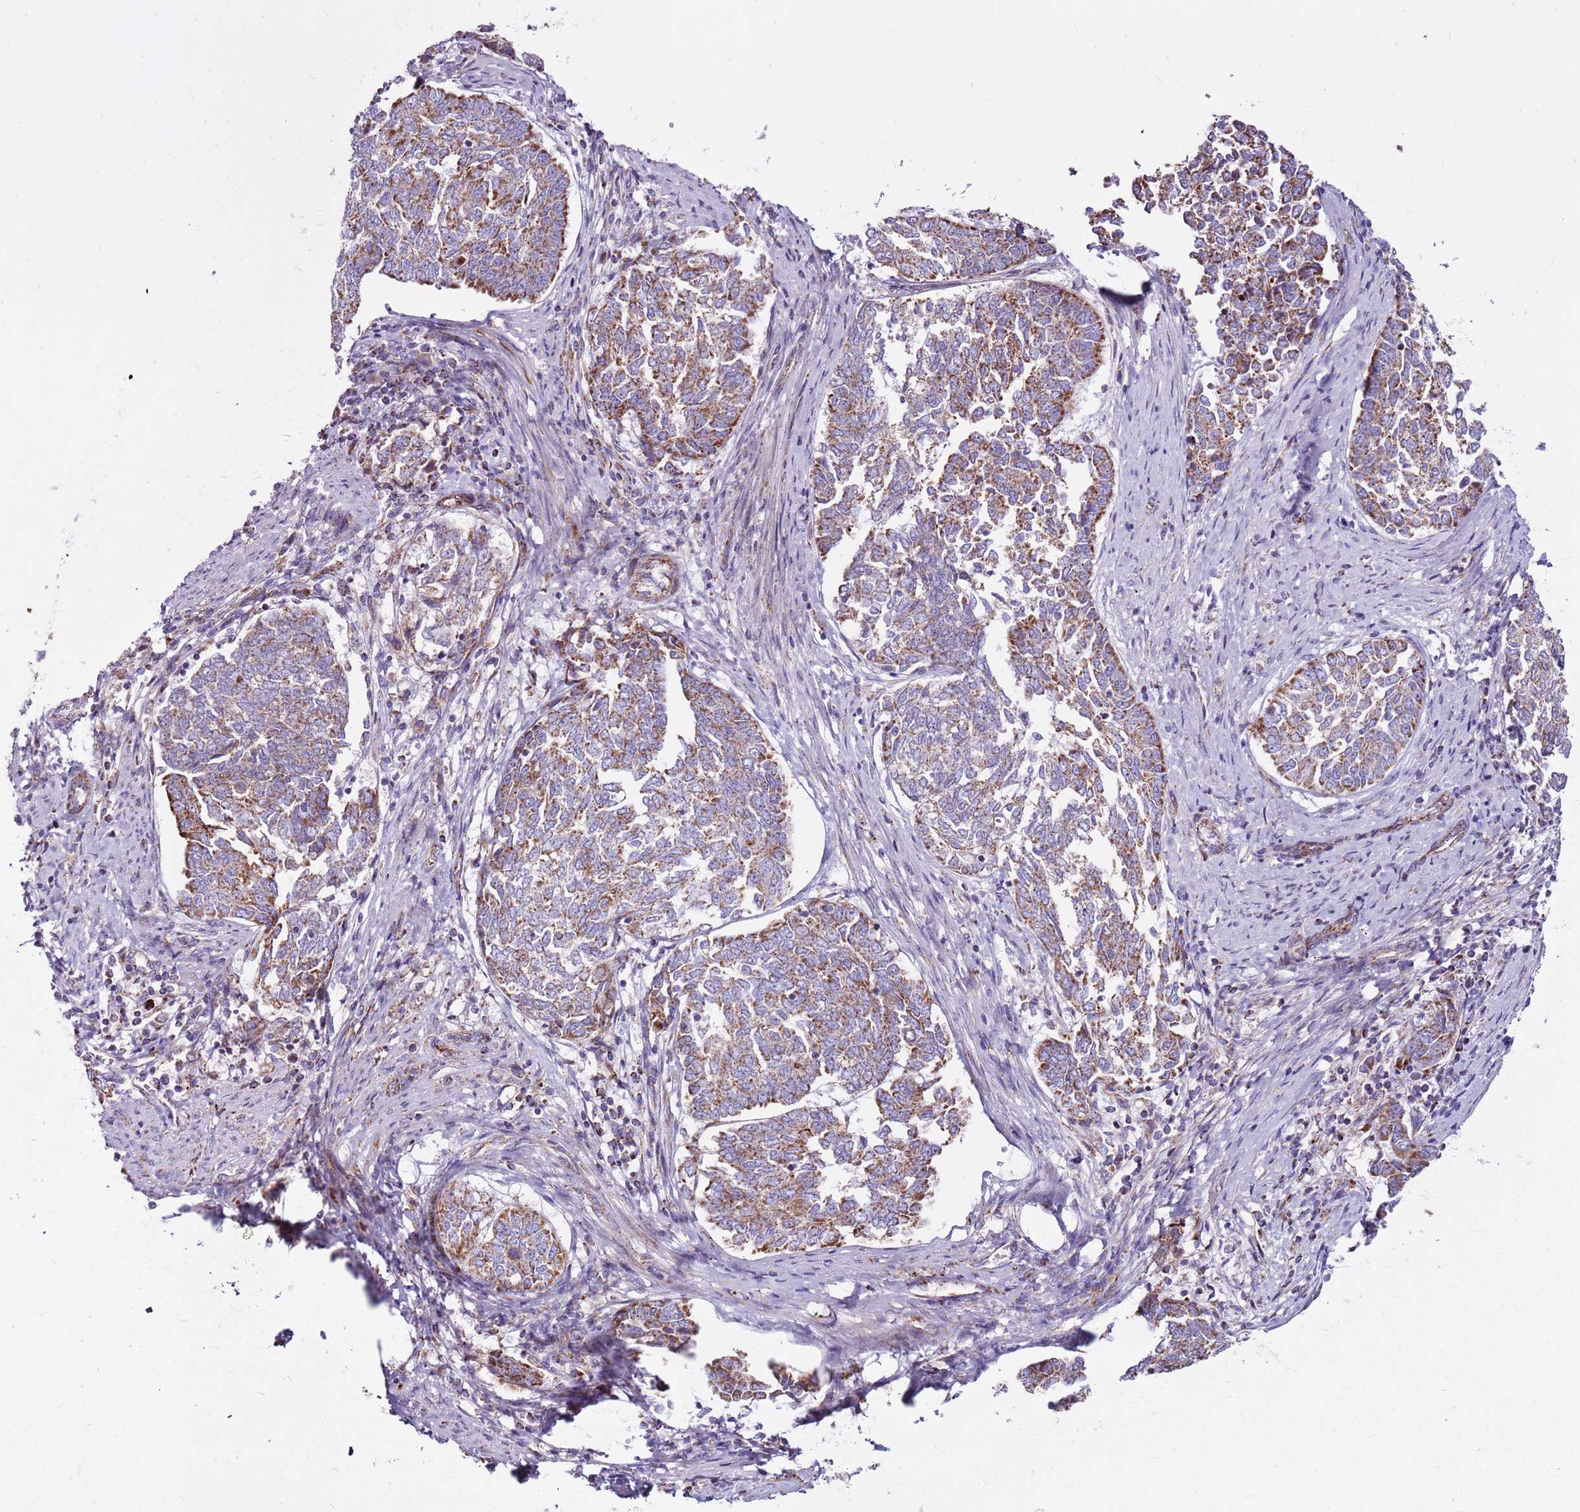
{"staining": {"intensity": "strong", "quantity": ">75%", "location": "cytoplasmic/membranous"}, "tissue": "endometrial cancer", "cell_type": "Tumor cells", "image_type": "cancer", "snomed": [{"axis": "morphology", "description": "Adenocarcinoma, NOS"}, {"axis": "topography", "description": "Endometrium"}], "caption": "Human endometrial cancer stained for a protein (brown) exhibits strong cytoplasmic/membranous positive positivity in about >75% of tumor cells.", "gene": "HECTD4", "patient": {"sex": "female", "age": 80}}